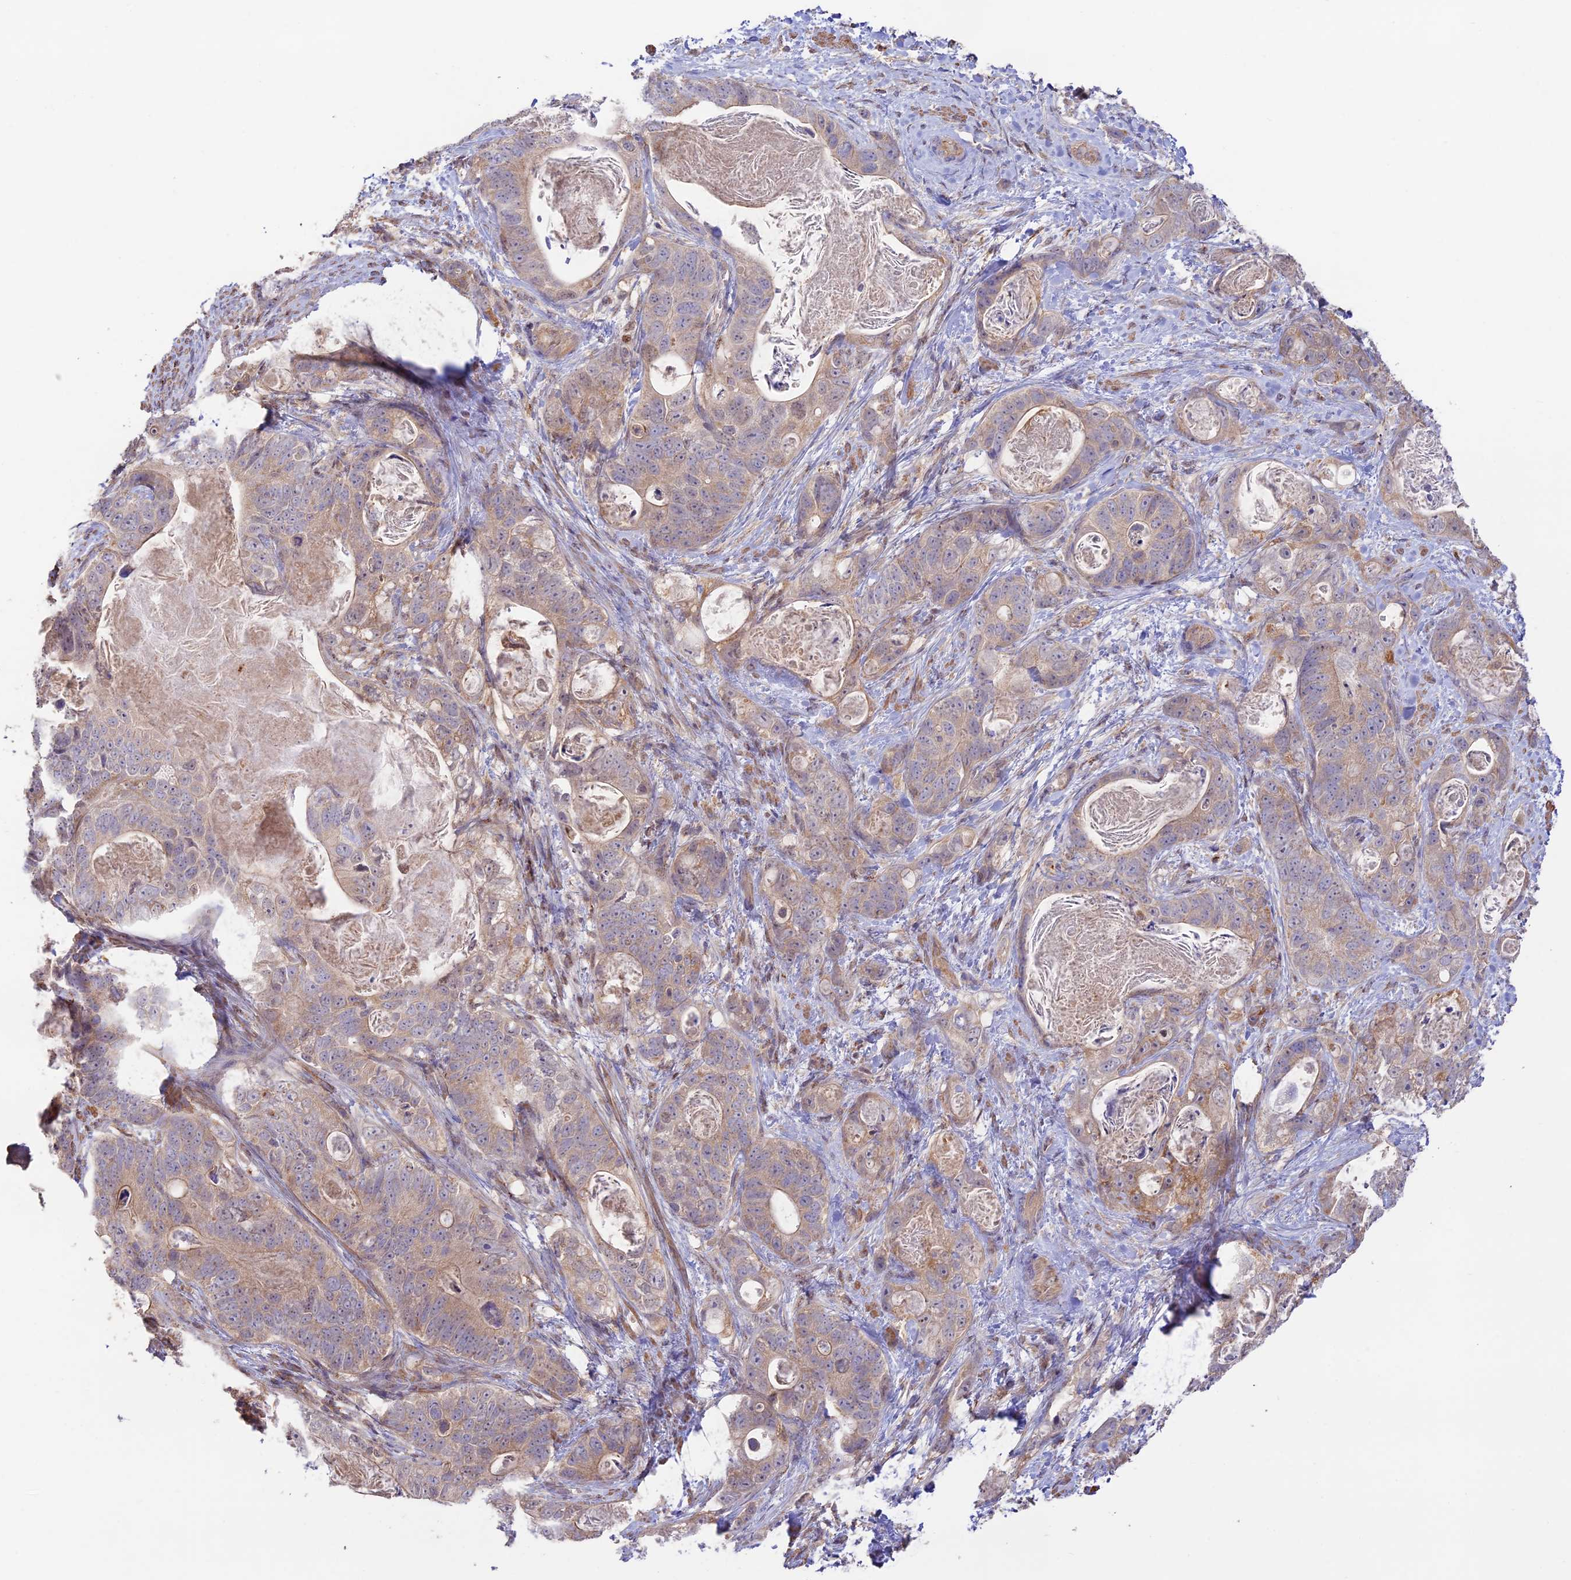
{"staining": {"intensity": "weak", "quantity": ">75%", "location": "cytoplasmic/membranous"}, "tissue": "stomach cancer", "cell_type": "Tumor cells", "image_type": "cancer", "snomed": [{"axis": "morphology", "description": "Normal tissue, NOS"}, {"axis": "morphology", "description": "Adenocarcinoma, NOS"}, {"axis": "topography", "description": "Stomach"}], "caption": "Immunohistochemistry (IHC) (DAB (3,3'-diaminobenzidine)) staining of human adenocarcinoma (stomach) shows weak cytoplasmic/membranous protein expression in approximately >75% of tumor cells.", "gene": "CLCF1", "patient": {"sex": "female", "age": 89}}